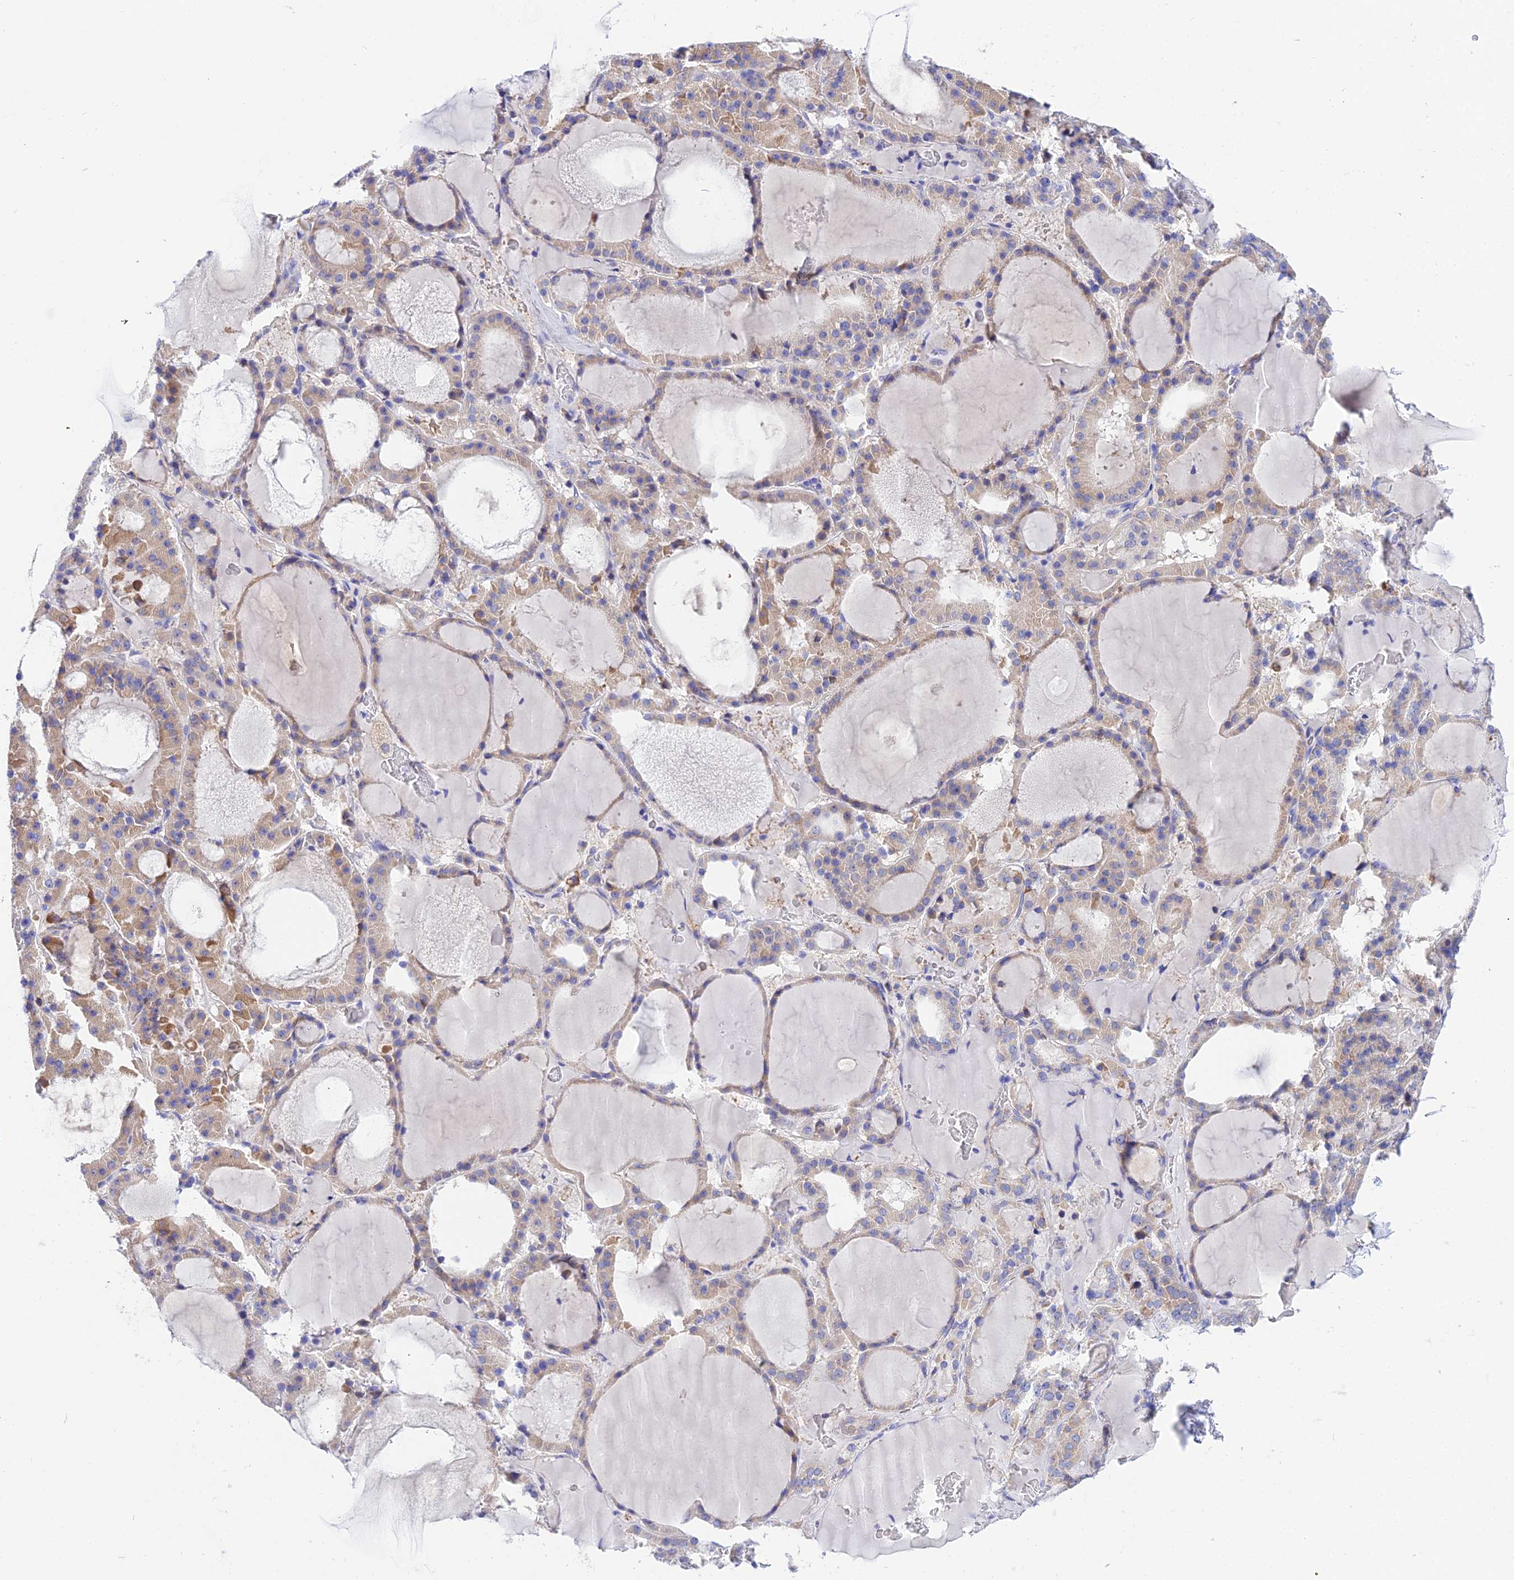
{"staining": {"intensity": "weak", "quantity": "25%-75%", "location": "cytoplasmic/membranous"}, "tissue": "thyroid gland", "cell_type": "Glandular cells", "image_type": "normal", "snomed": [{"axis": "morphology", "description": "Normal tissue, NOS"}, {"axis": "morphology", "description": "Carcinoma, NOS"}, {"axis": "topography", "description": "Thyroid gland"}], "caption": "Thyroid gland stained with DAB (3,3'-diaminobenzidine) IHC displays low levels of weak cytoplasmic/membranous expression in approximately 25%-75% of glandular cells.", "gene": "CEP41", "patient": {"sex": "female", "age": 86}}